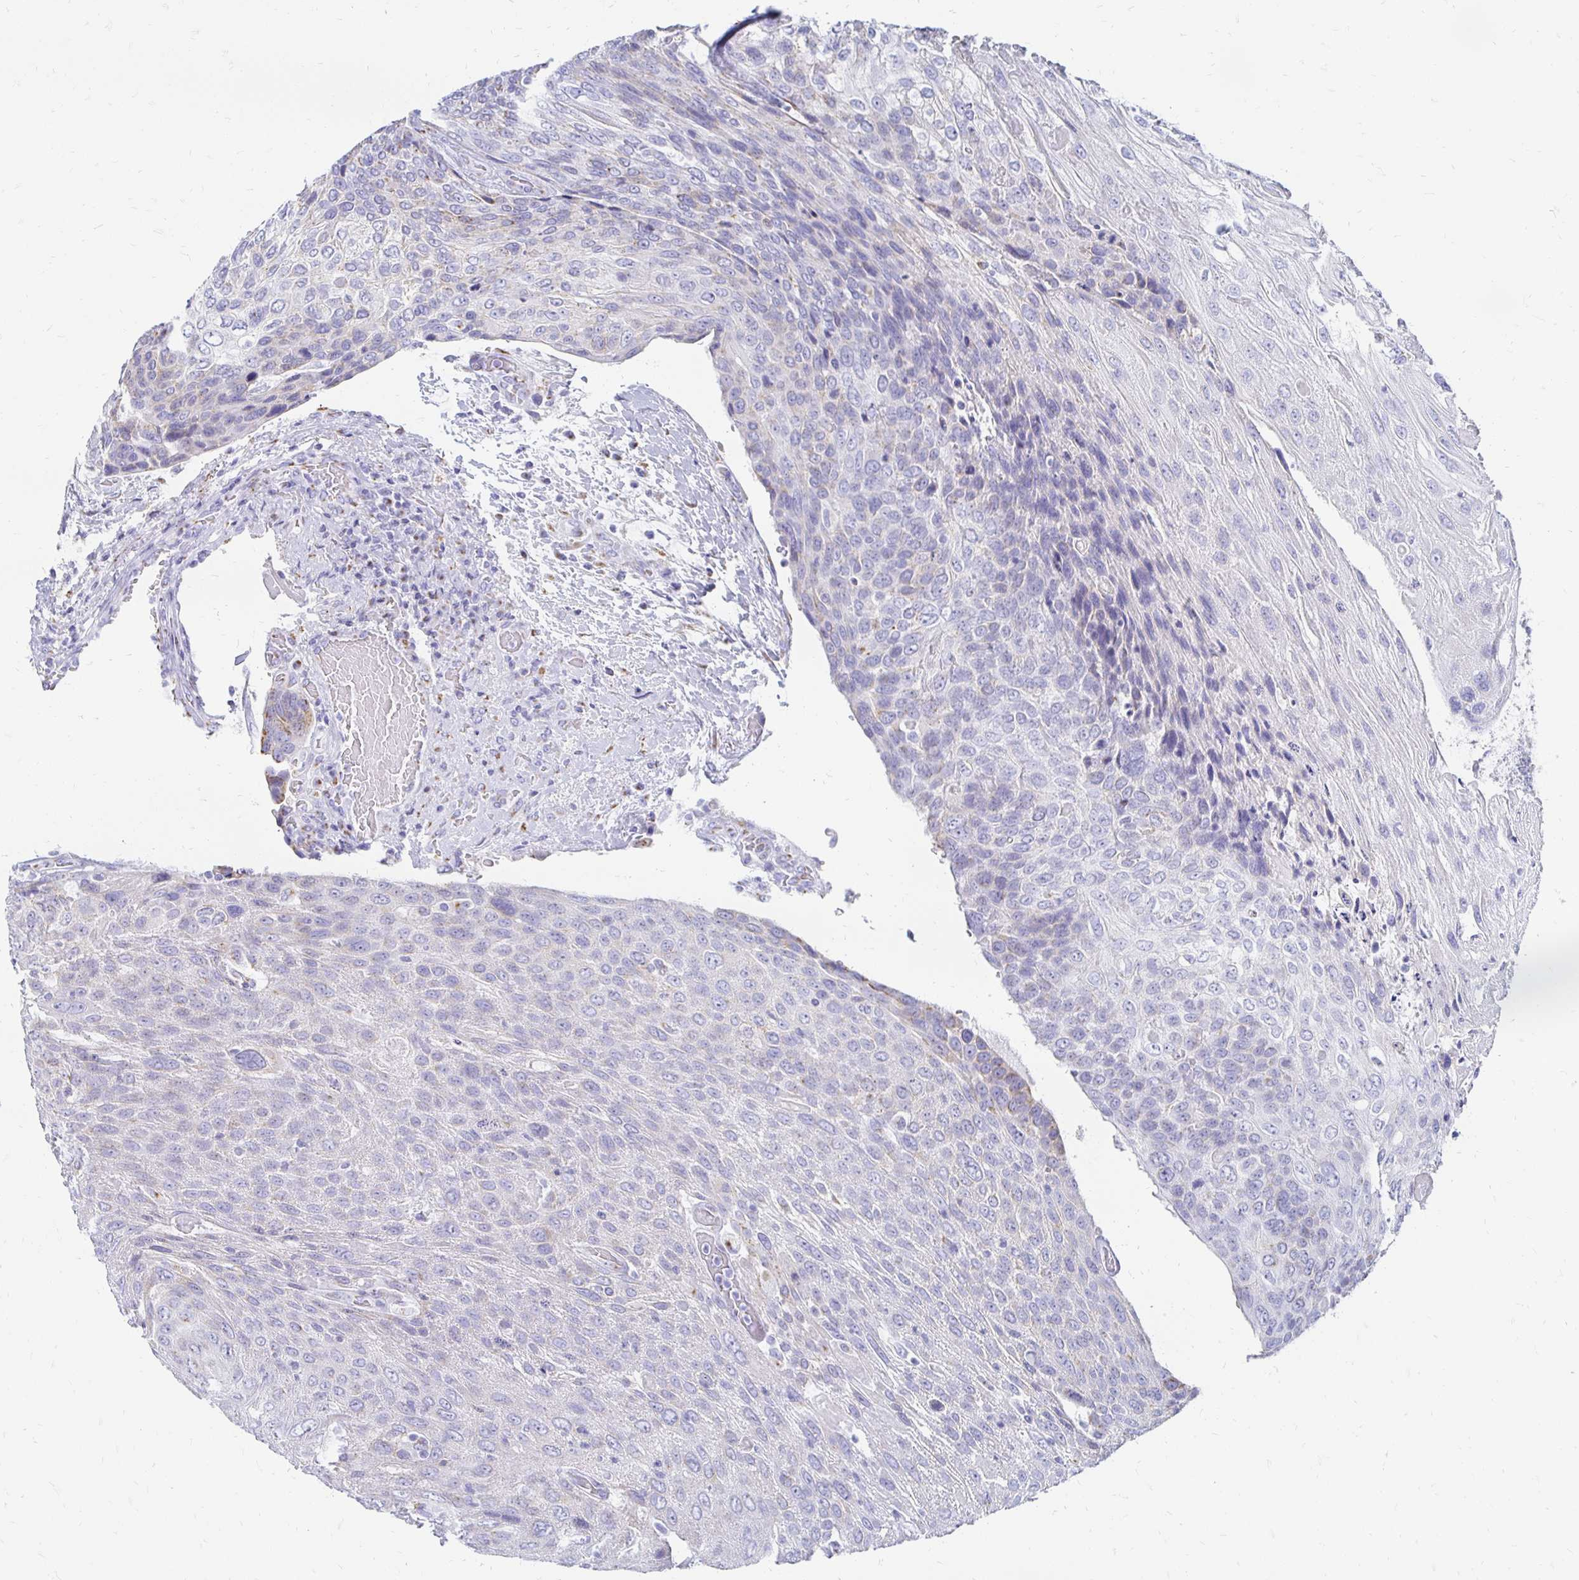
{"staining": {"intensity": "negative", "quantity": "none", "location": "none"}, "tissue": "urothelial cancer", "cell_type": "Tumor cells", "image_type": "cancer", "snomed": [{"axis": "morphology", "description": "Urothelial carcinoma, High grade"}, {"axis": "topography", "description": "Urinary bladder"}], "caption": "A high-resolution photomicrograph shows immunohistochemistry staining of high-grade urothelial carcinoma, which shows no significant staining in tumor cells.", "gene": "PAGE4", "patient": {"sex": "female", "age": 70}}